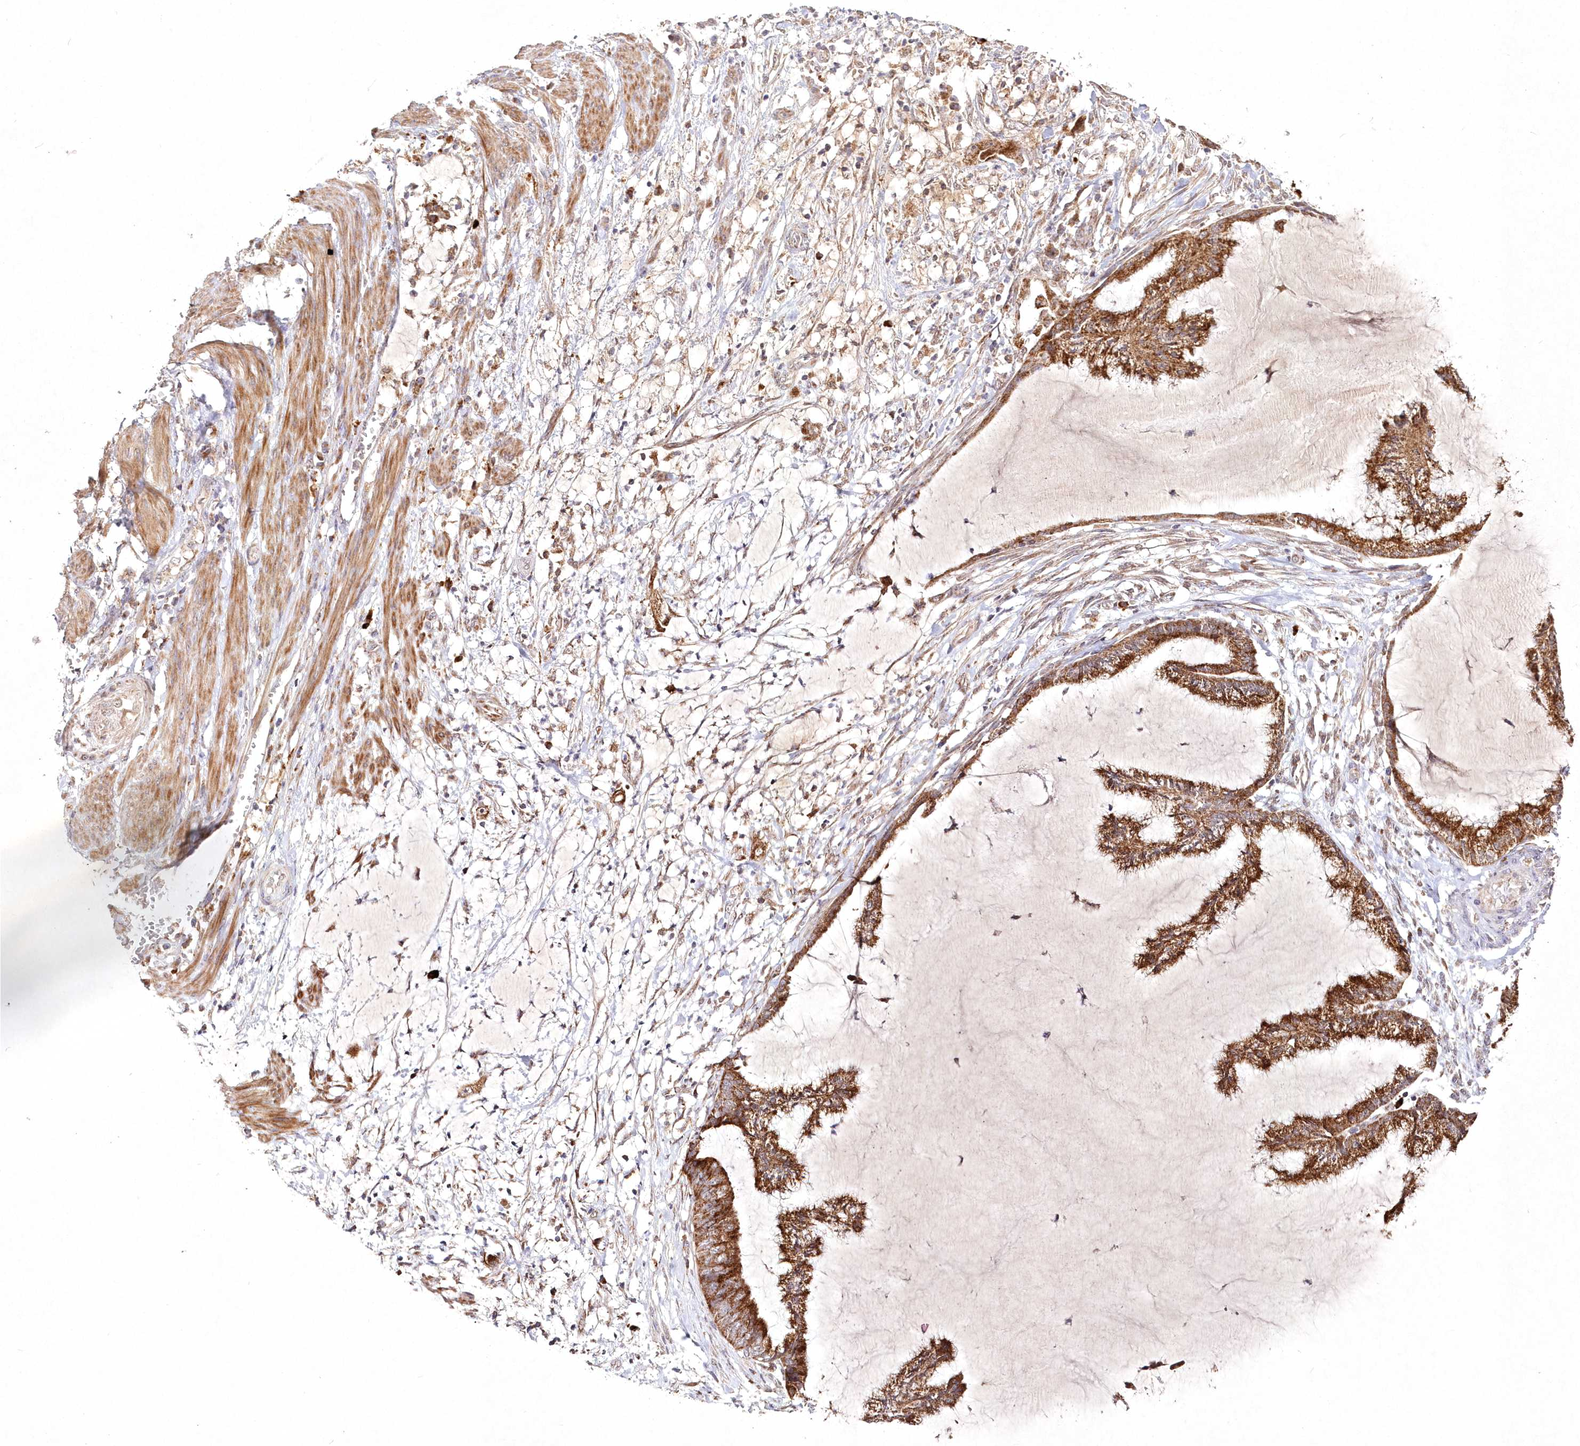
{"staining": {"intensity": "moderate", "quantity": ">75%", "location": "cytoplasmic/membranous"}, "tissue": "endometrial cancer", "cell_type": "Tumor cells", "image_type": "cancer", "snomed": [{"axis": "morphology", "description": "Adenocarcinoma, NOS"}, {"axis": "topography", "description": "Endometrium"}], "caption": "This is a micrograph of IHC staining of endometrial adenocarcinoma, which shows moderate expression in the cytoplasmic/membranous of tumor cells.", "gene": "PEX13", "patient": {"sex": "female", "age": 86}}